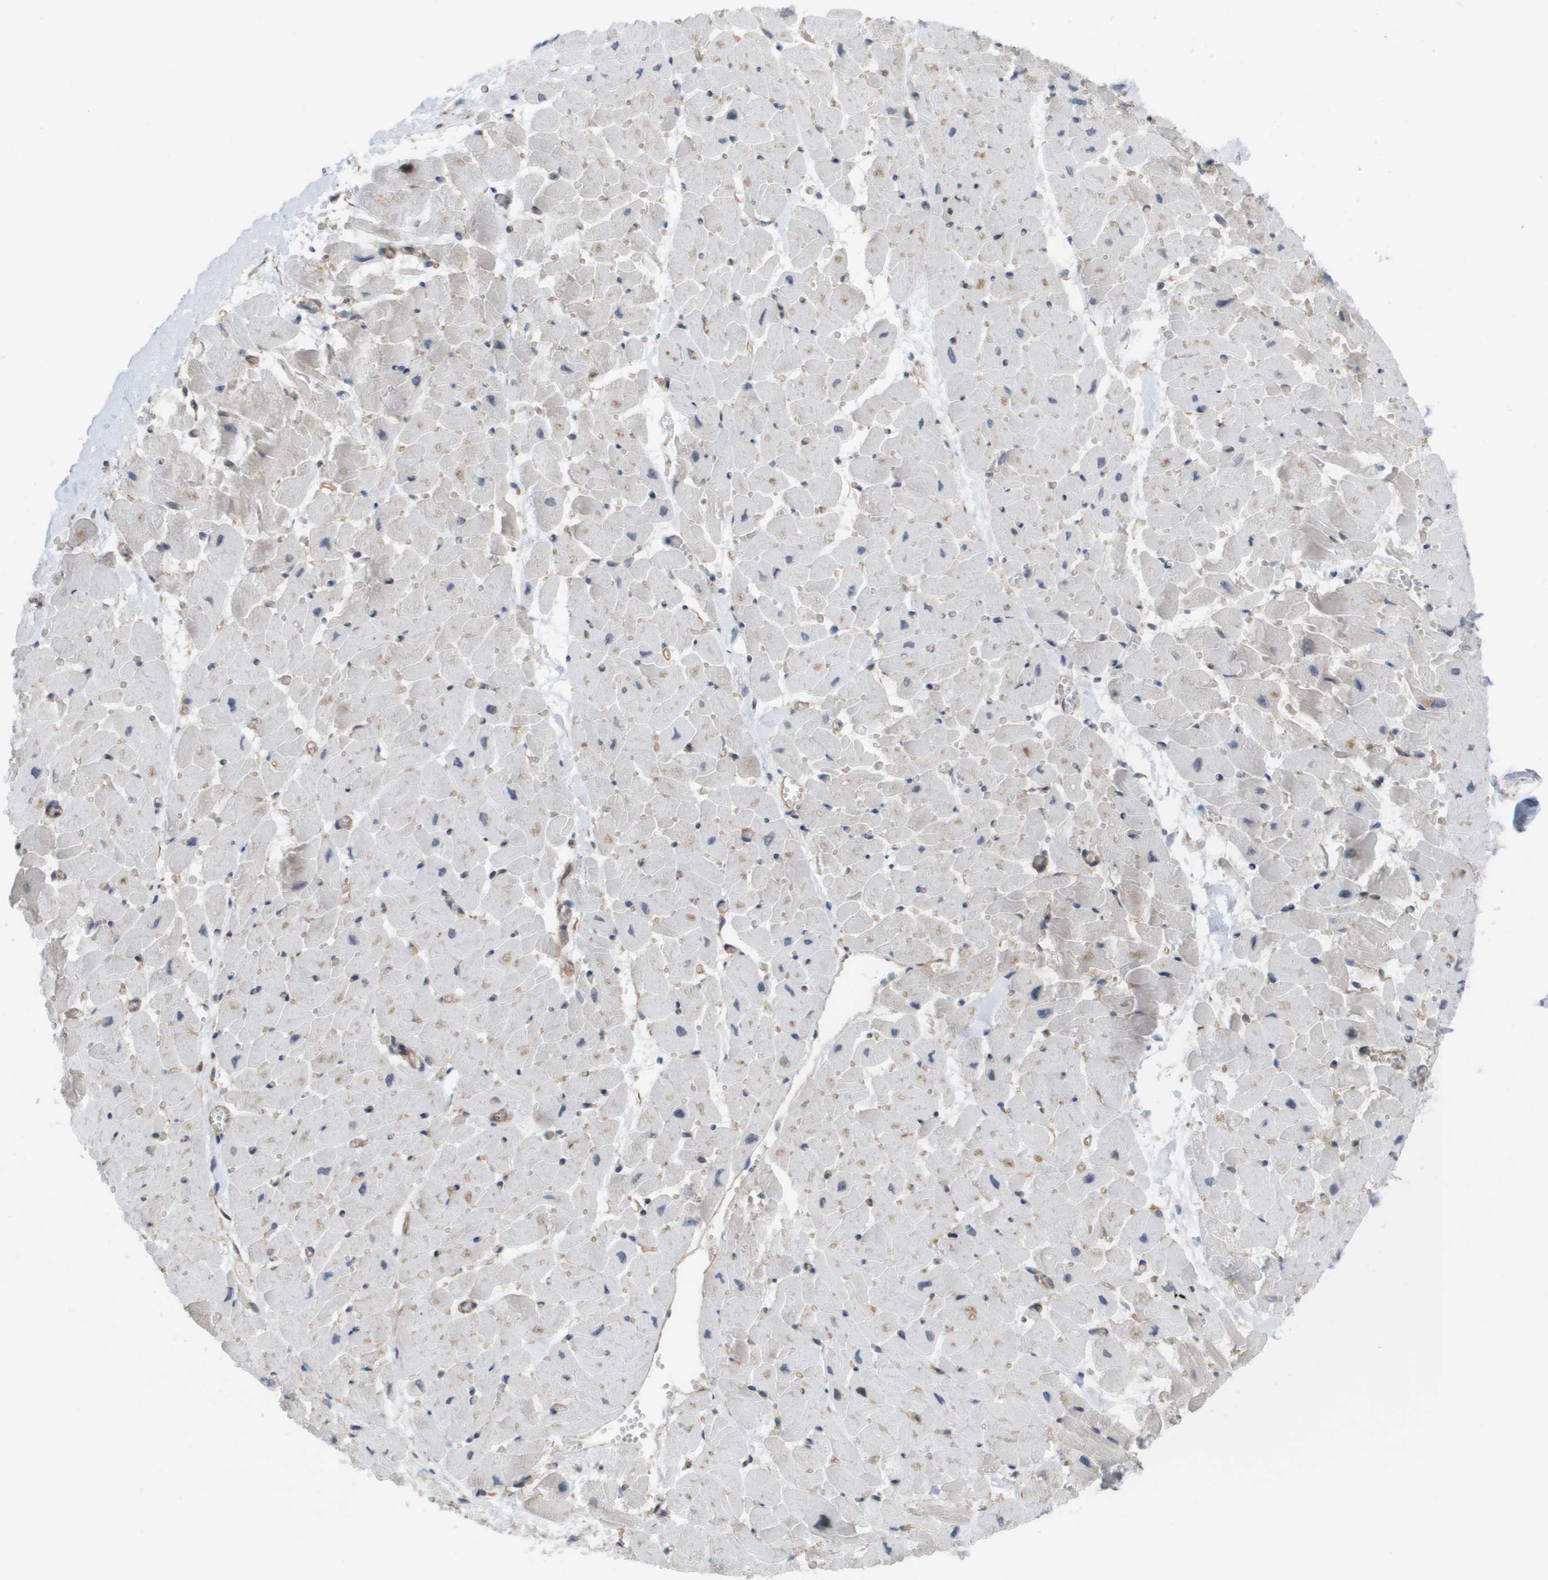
{"staining": {"intensity": "weak", "quantity": "25%-75%", "location": "cytoplasmic/membranous"}, "tissue": "heart muscle", "cell_type": "Cardiomyocytes", "image_type": "normal", "snomed": [{"axis": "morphology", "description": "Normal tissue, NOS"}, {"axis": "topography", "description": "Heart"}], "caption": "Heart muscle stained with immunohistochemistry (IHC) shows weak cytoplasmic/membranous positivity in approximately 25%-75% of cardiomyocytes.", "gene": "MTARC2", "patient": {"sex": "female", "age": 19}}